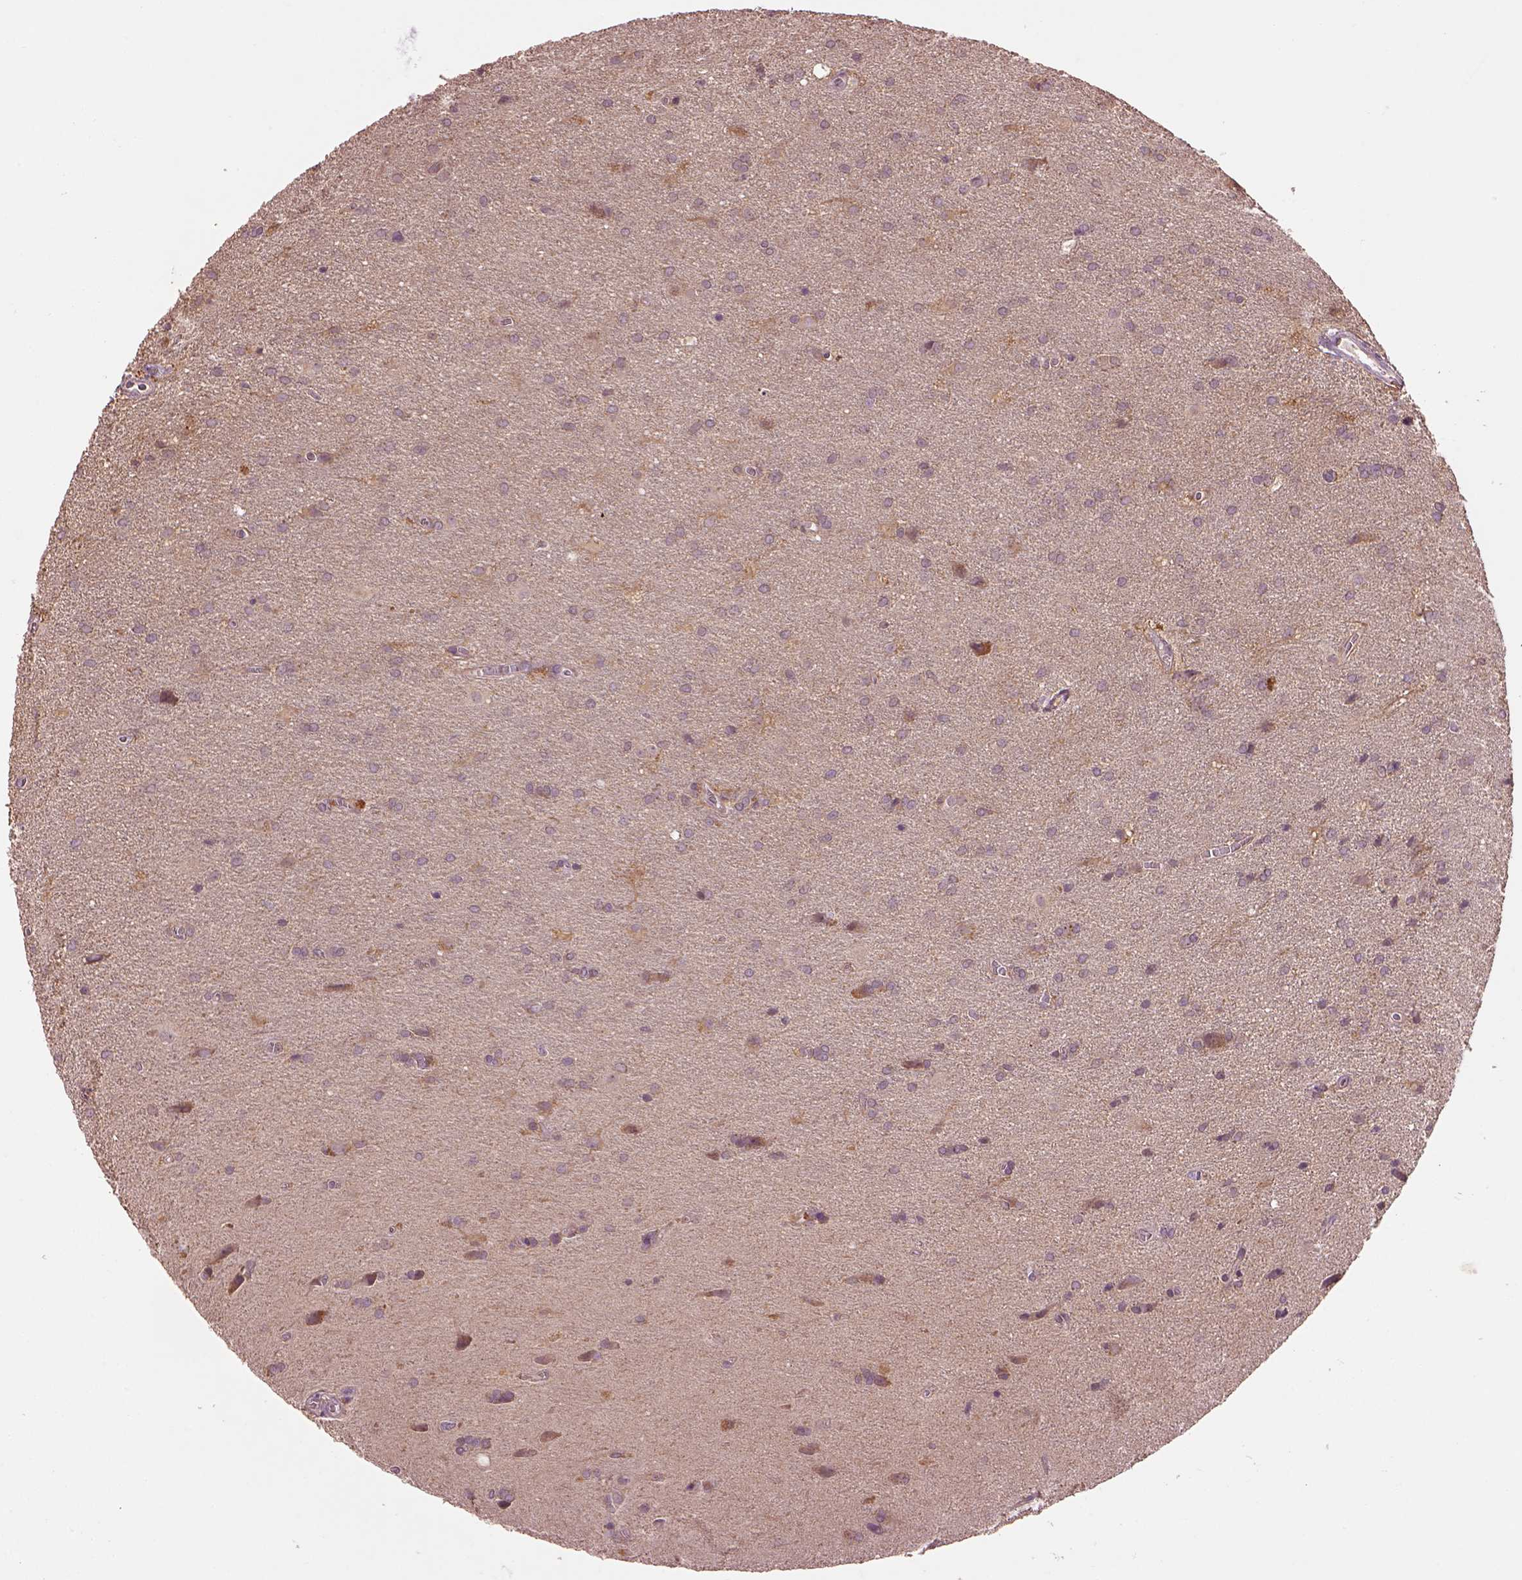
{"staining": {"intensity": "negative", "quantity": "none", "location": "none"}, "tissue": "glioma", "cell_type": "Tumor cells", "image_type": "cancer", "snomed": [{"axis": "morphology", "description": "Glioma, malignant, Low grade"}, {"axis": "topography", "description": "Brain"}], "caption": "This histopathology image is of glioma stained with immunohistochemistry to label a protein in brown with the nuclei are counter-stained blue. There is no positivity in tumor cells.", "gene": "MTHFS", "patient": {"sex": "male", "age": 58}}